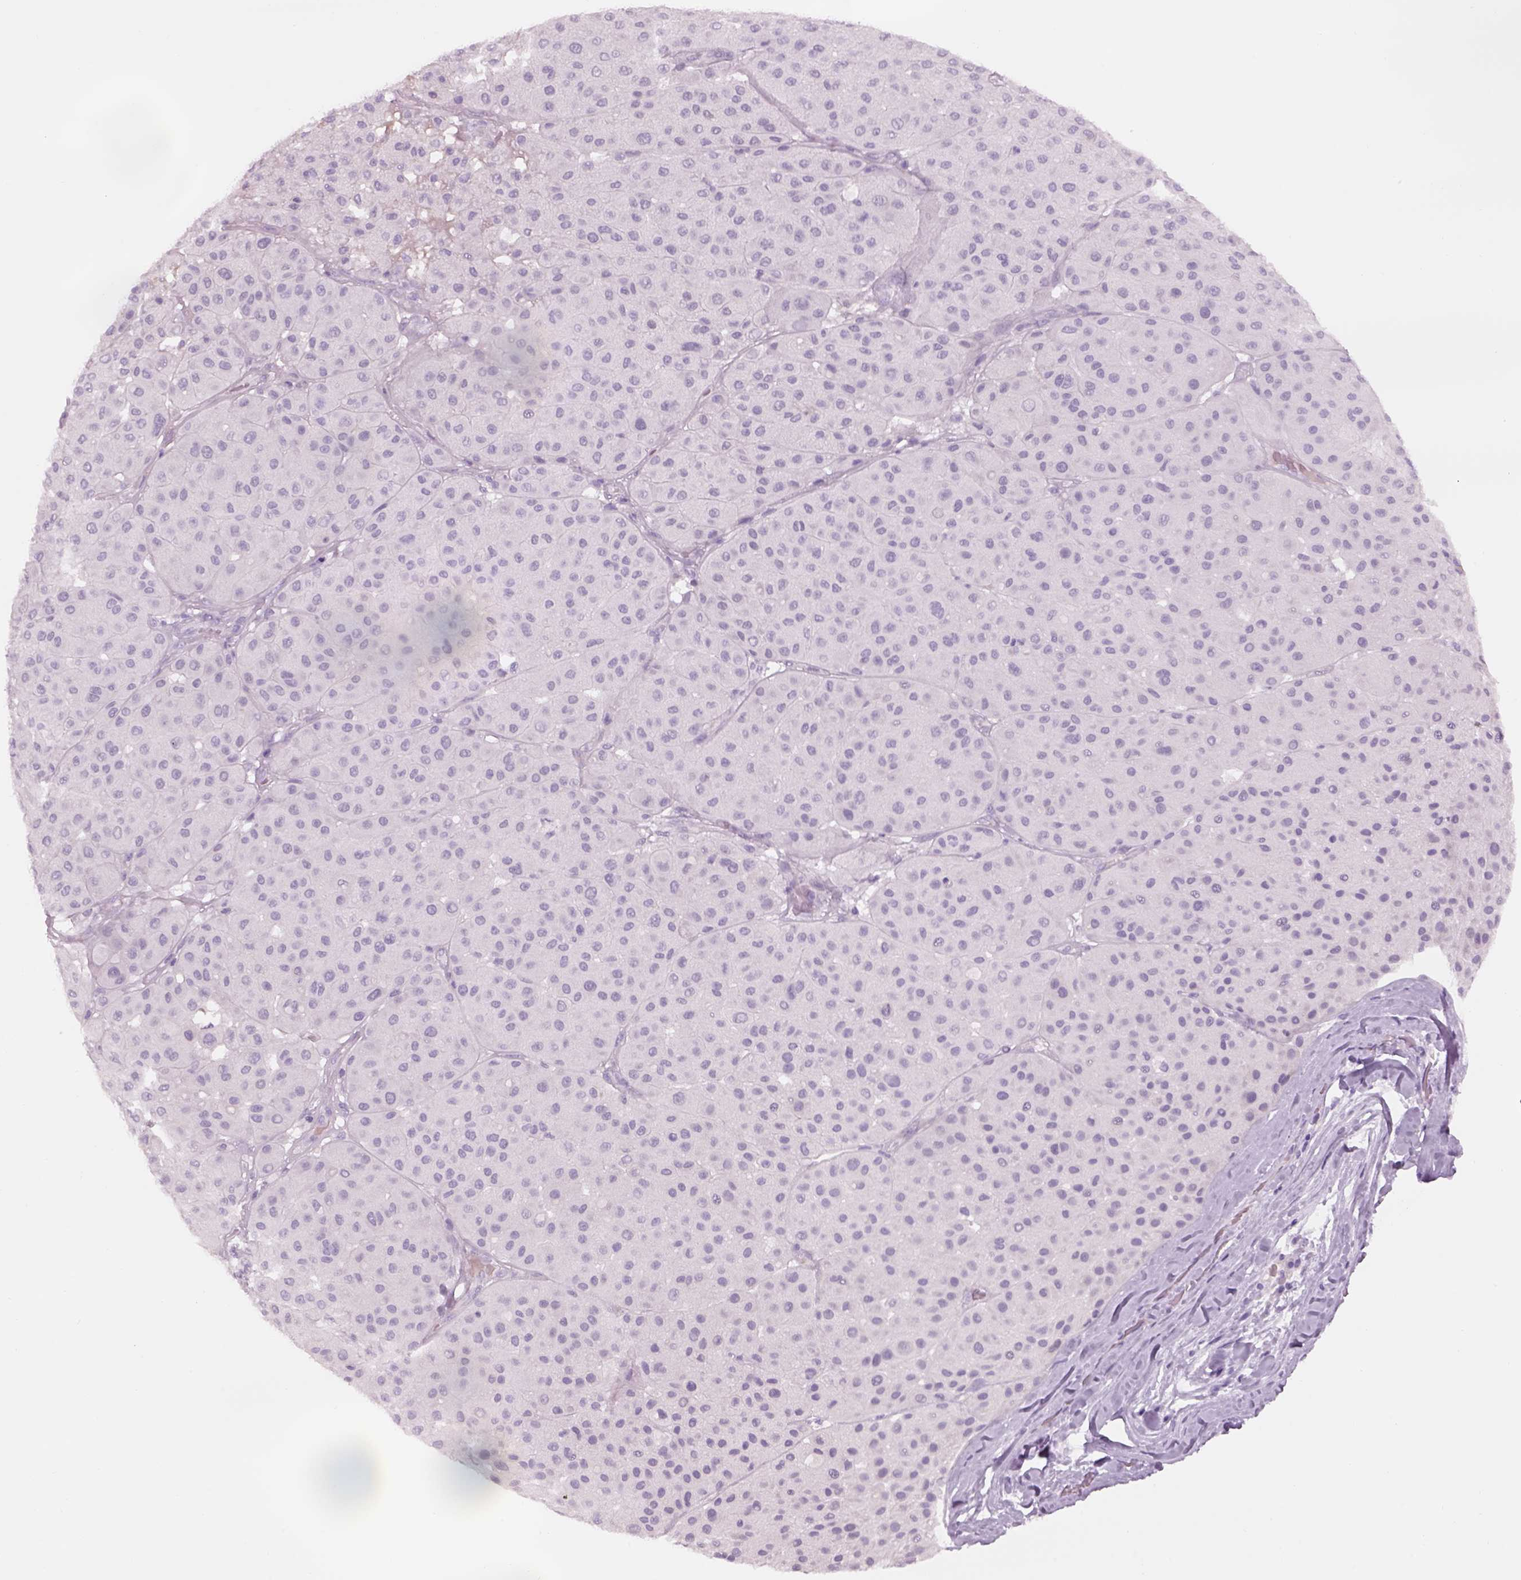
{"staining": {"intensity": "negative", "quantity": "none", "location": "none"}, "tissue": "melanoma", "cell_type": "Tumor cells", "image_type": "cancer", "snomed": [{"axis": "morphology", "description": "Malignant melanoma, Metastatic site"}, {"axis": "topography", "description": "Smooth muscle"}], "caption": "Malignant melanoma (metastatic site) was stained to show a protein in brown. There is no significant staining in tumor cells. The staining is performed using DAB (3,3'-diaminobenzidine) brown chromogen with nuclei counter-stained in using hematoxylin.", "gene": "GAS2L2", "patient": {"sex": "male", "age": 41}}